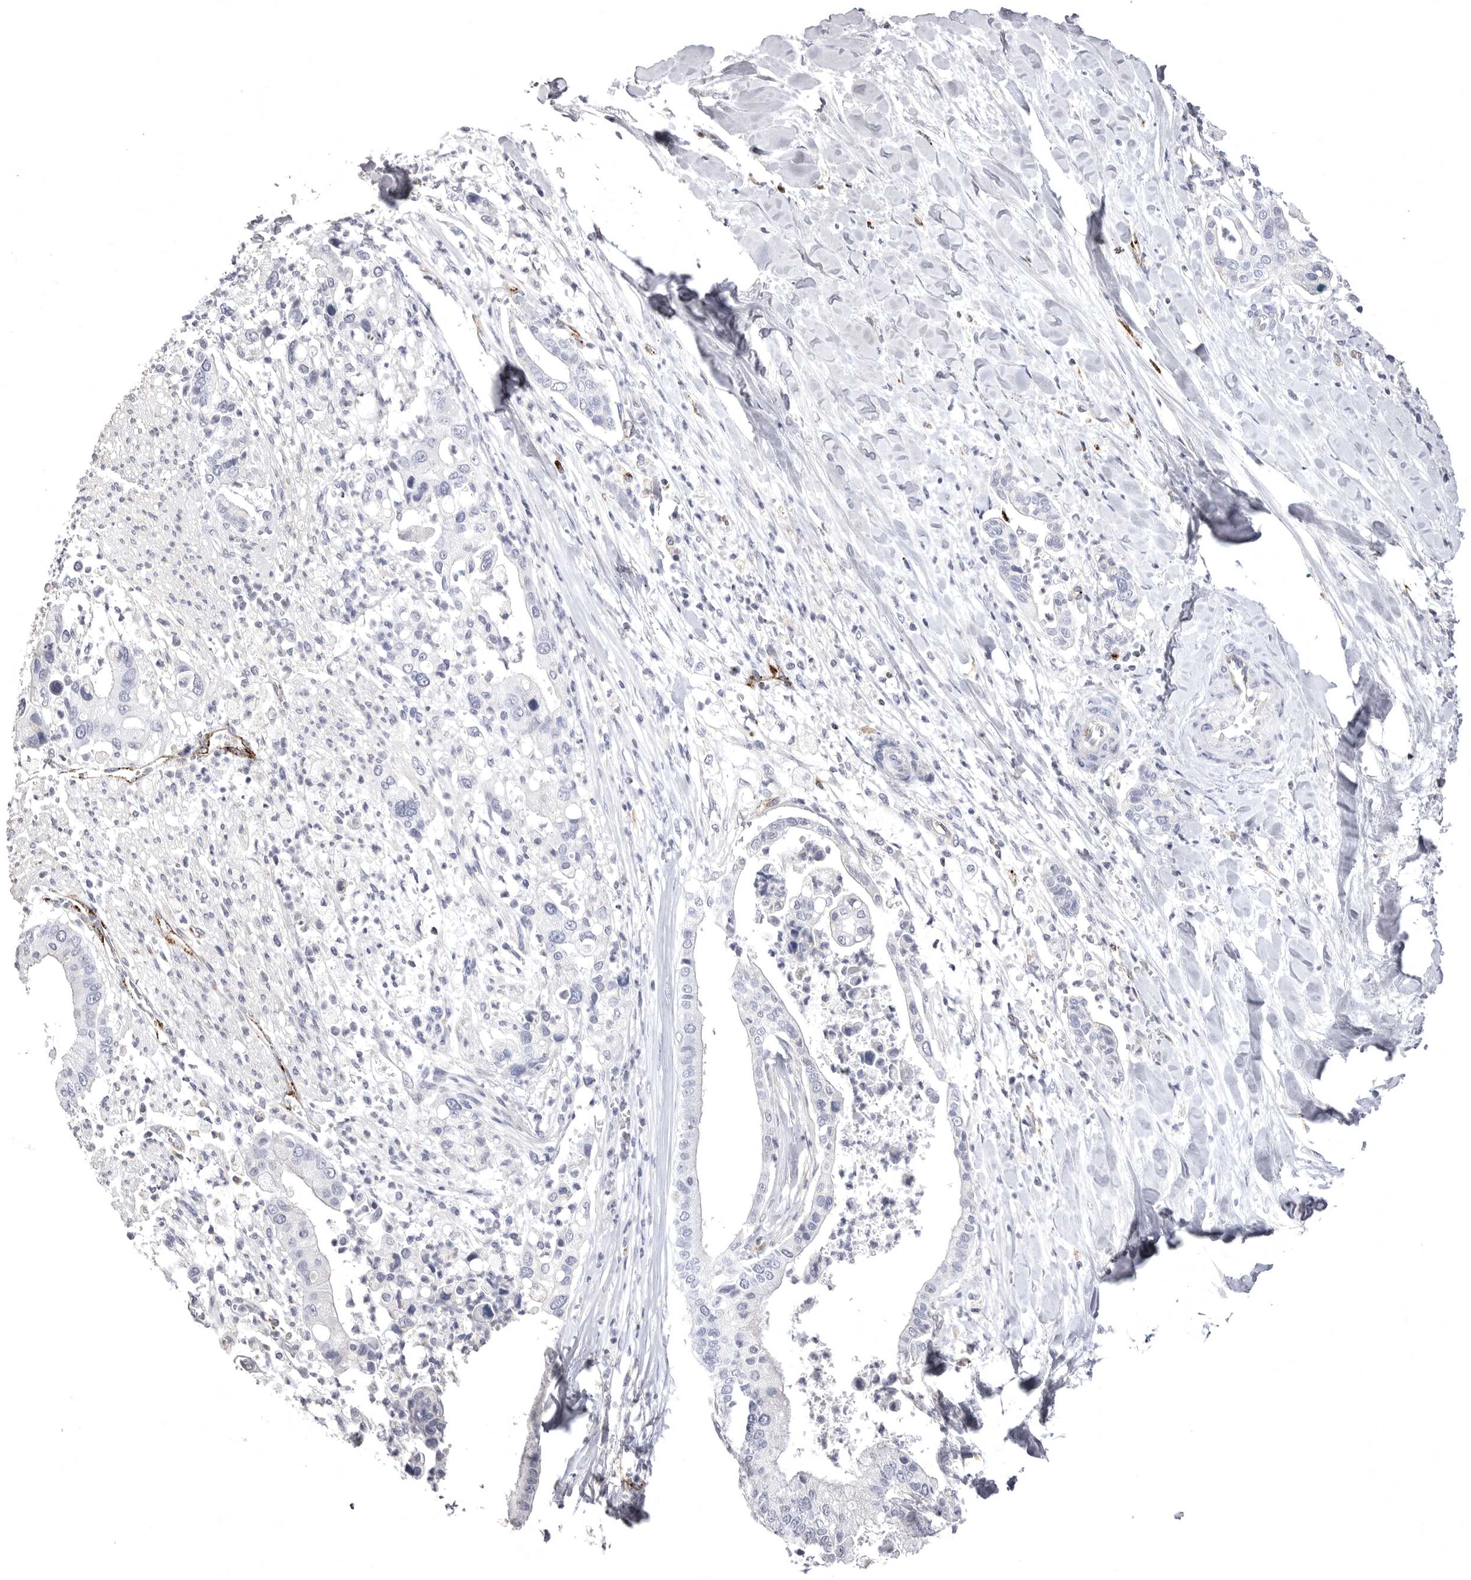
{"staining": {"intensity": "negative", "quantity": "none", "location": "none"}, "tissue": "liver cancer", "cell_type": "Tumor cells", "image_type": "cancer", "snomed": [{"axis": "morphology", "description": "Cholangiocarcinoma"}, {"axis": "topography", "description": "Liver"}], "caption": "Human liver cancer (cholangiocarcinoma) stained for a protein using IHC displays no positivity in tumor cells.", "gene": "PSPN", "patient": {"sex": "female", "age": 54}}